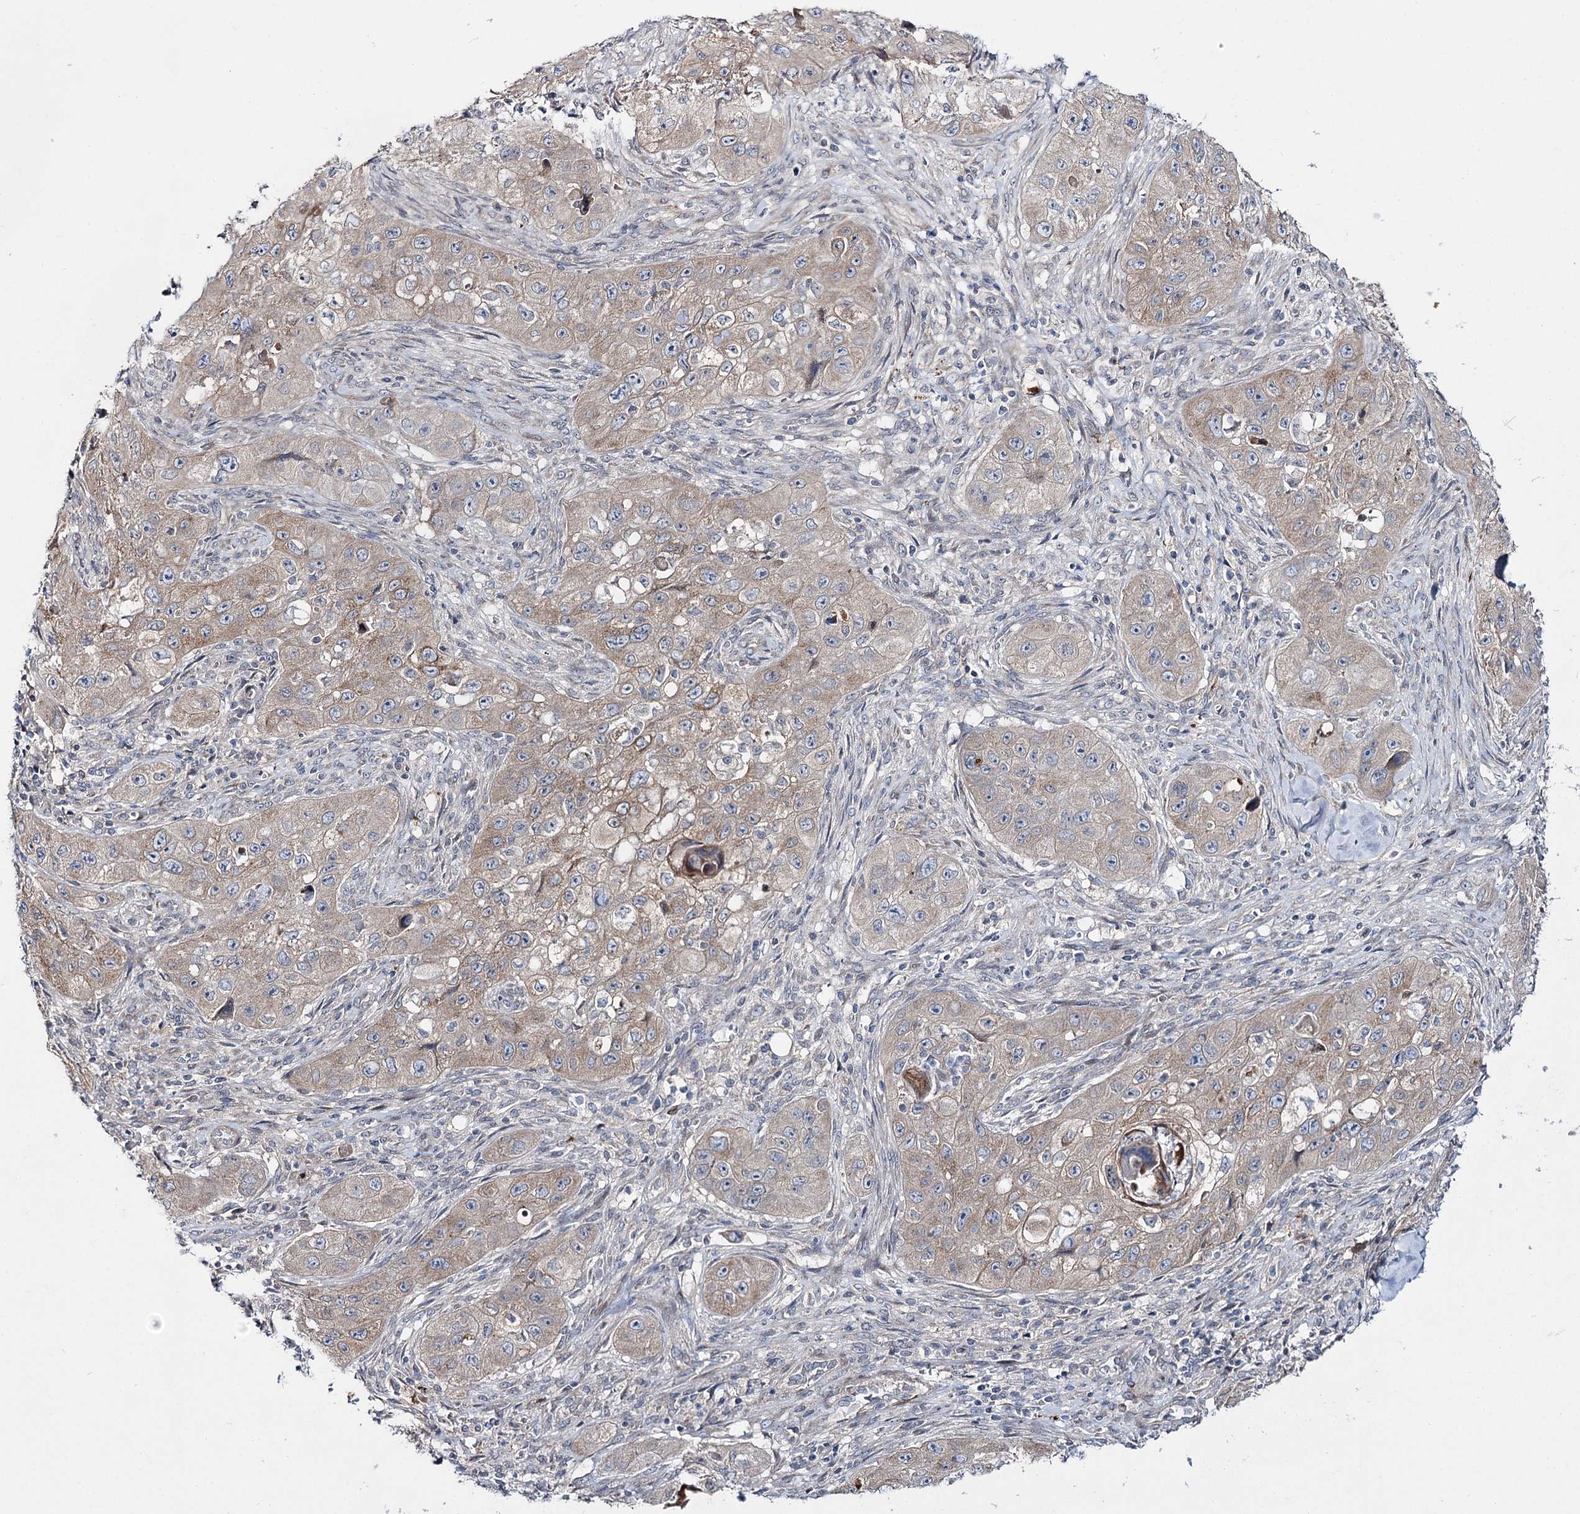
{"staining": {"intensity": "weak", "quantity": ">75%", "location": "cytoplasmic/membranous"}, "tissue": "skin cancer", "cell_type": "Tumor cells", "image_type": "cancer", "snomed": [{"axis": "morphology", "description": "Squamous cell carcinoma, NOS"}, {"axis": "topography", "description": "Skin"}, {"axis": "topography", "description": "Subcutis"}], "caption": "Immunohistochemical staining of human skin cancer (squamous cell carcinoma) reveals weak cytoplasmic/membranous protein positivity in approximately >75% of tumor cells.", "gene": "SH3BP5L", "patient": {"sex": "male", "age": 73}}